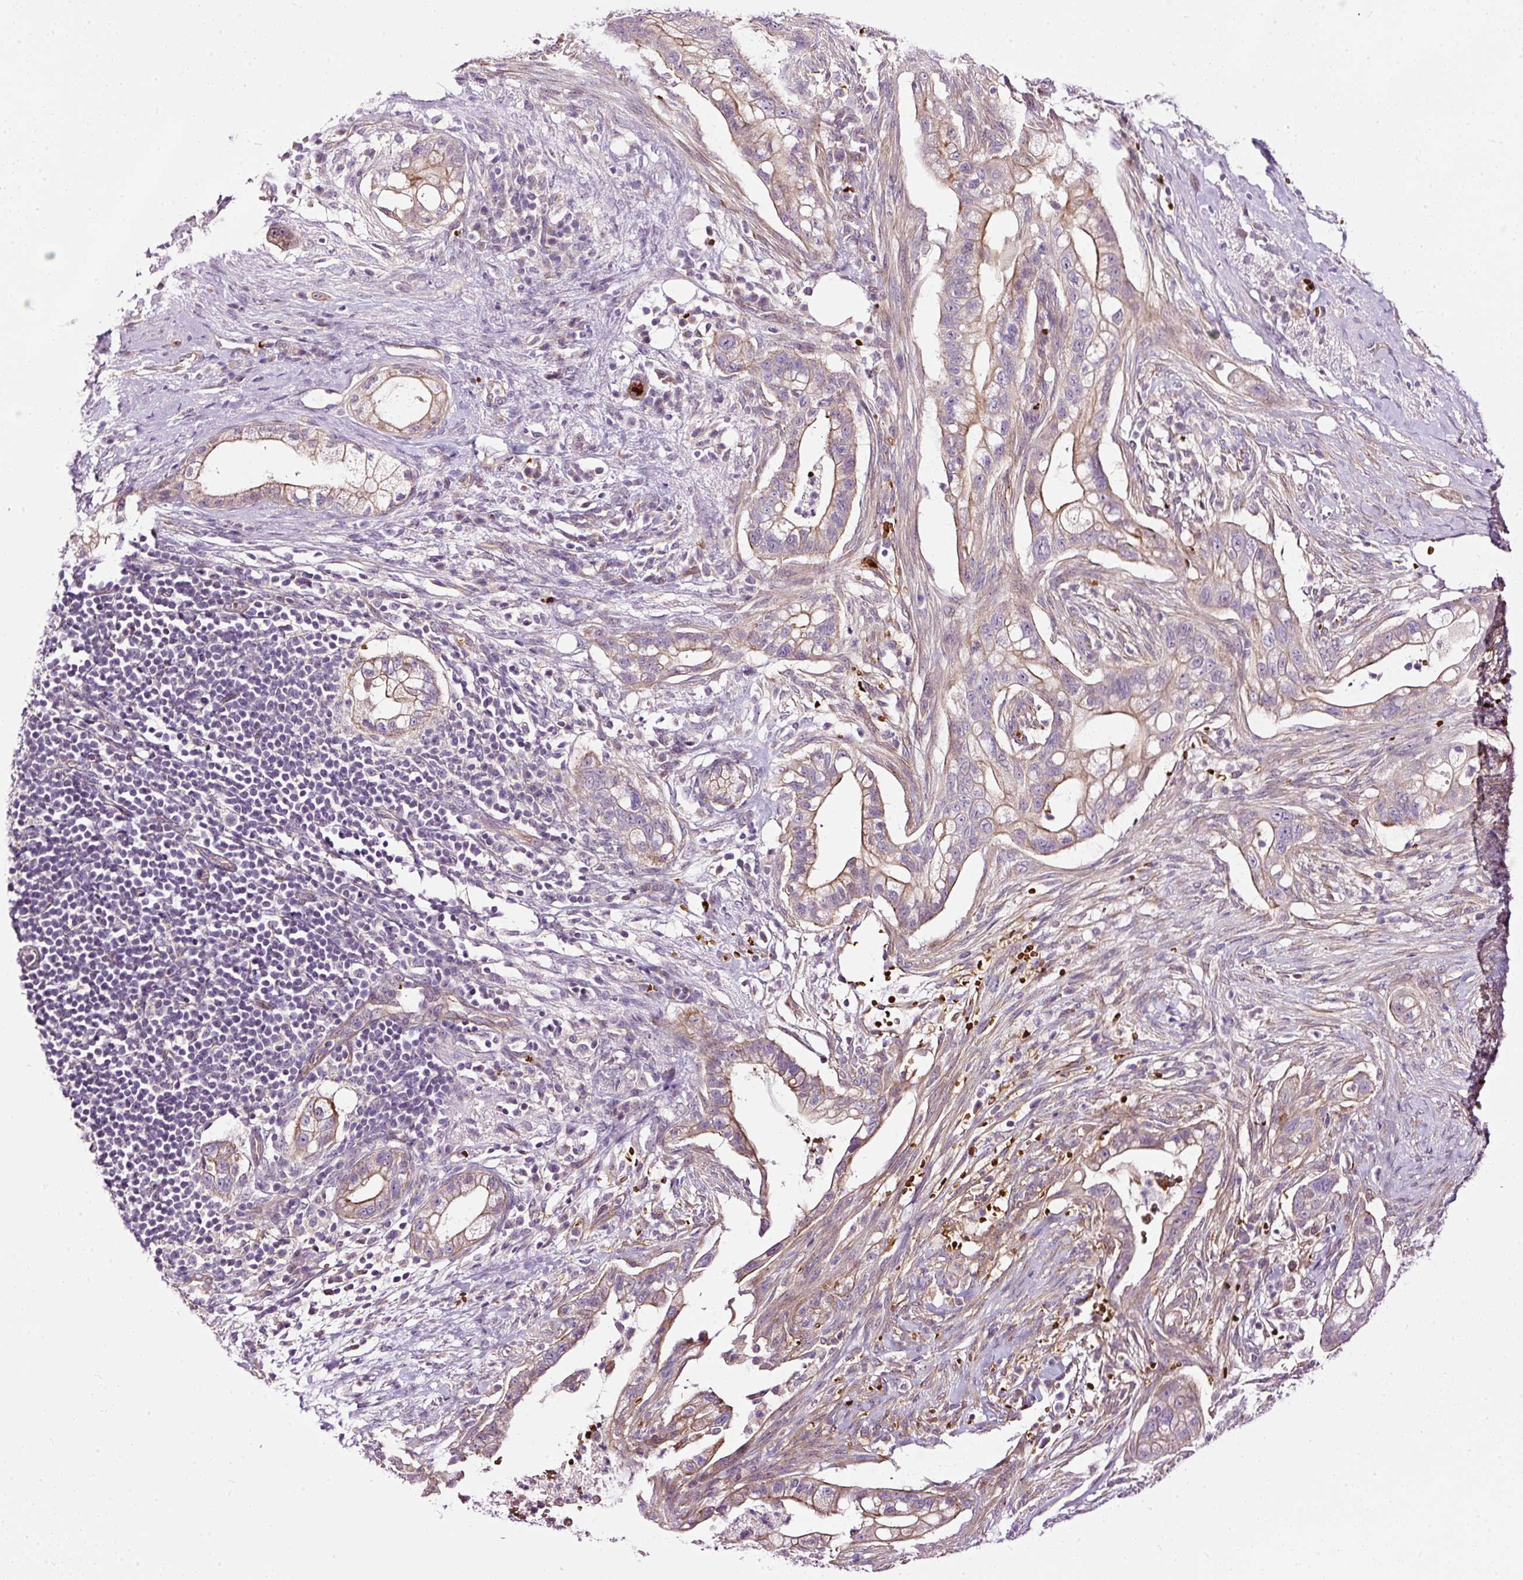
{"staining": {"intensity": "moderate", "quantity": ">75%", "location": "cytoplasmic/membranous"}, "tissue": "pancreatic cancer", "cell_type": "Tumor cells", "image_type": "cancer", "snomed": [{"axis": "morphology", "description": "Adenocarcinoma, NOS"}, {"axis": "topography", "description": "Pancreas"}], "caption": "Pancreatic adenocarcinoma stained with a protein marker displays moderate staining in tumor cells.", "gene": "USHBP1", "patient": {"sex": "male", "age": 44}}